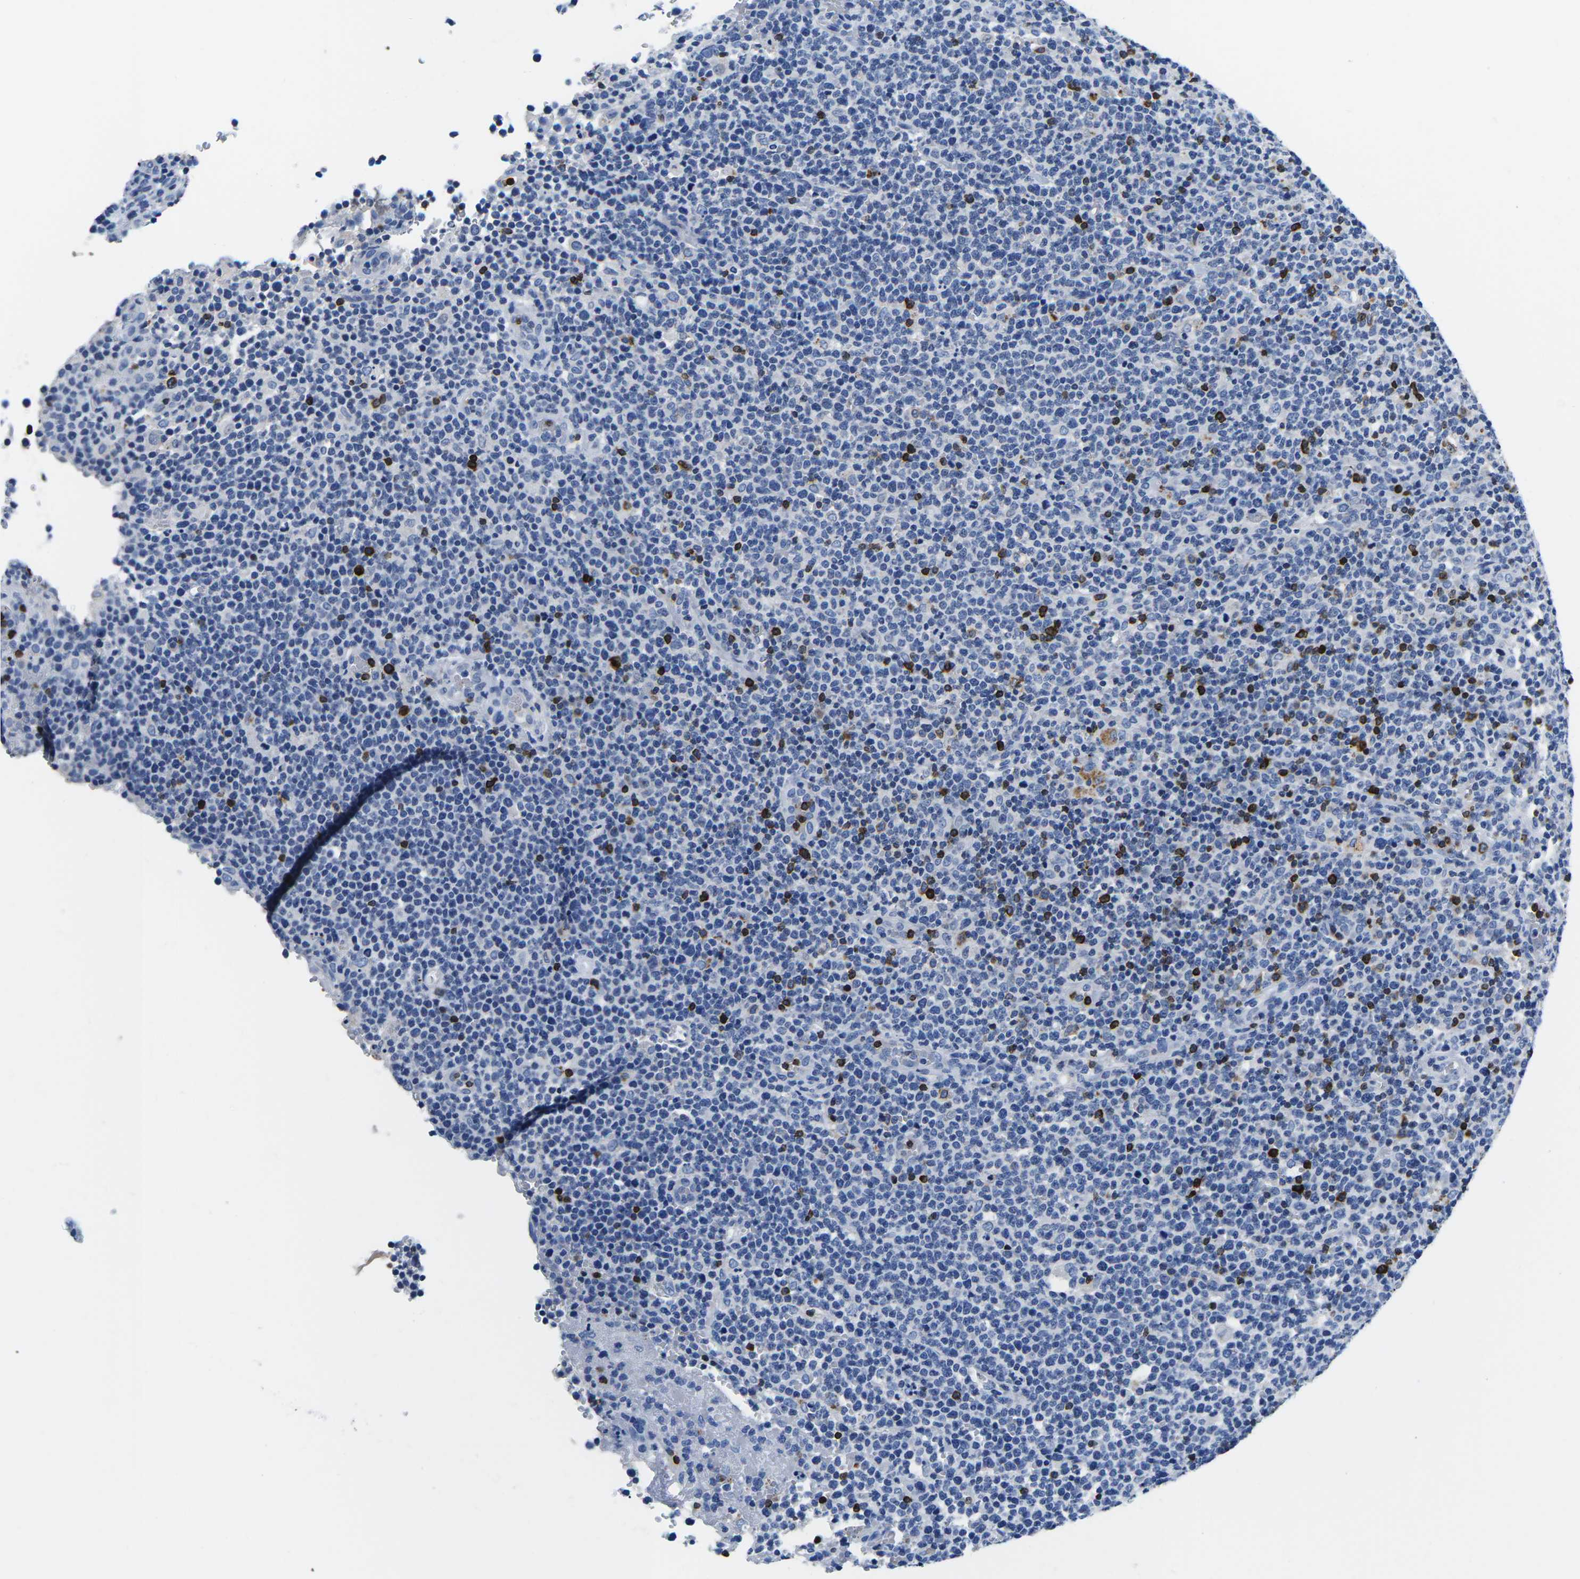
{"staining": {"intensity": "negative", "quantity": "none", "location": "none"}, "tissue": "lymphoma", "cell_type": "Tumor cells", "image_type": "cancer", "snomed": [{"axis": "morphology", "description": "Malignant lymphoma, non-Hodgkin's type, High grade"}, {"axis": "topography", "description": "Lymph node"}], "caption": "IHC of human lymphoma demonstrates no expression in tumor cells.", "gene": "CTSW", "patient": {"sex": "male", "age": 61}}